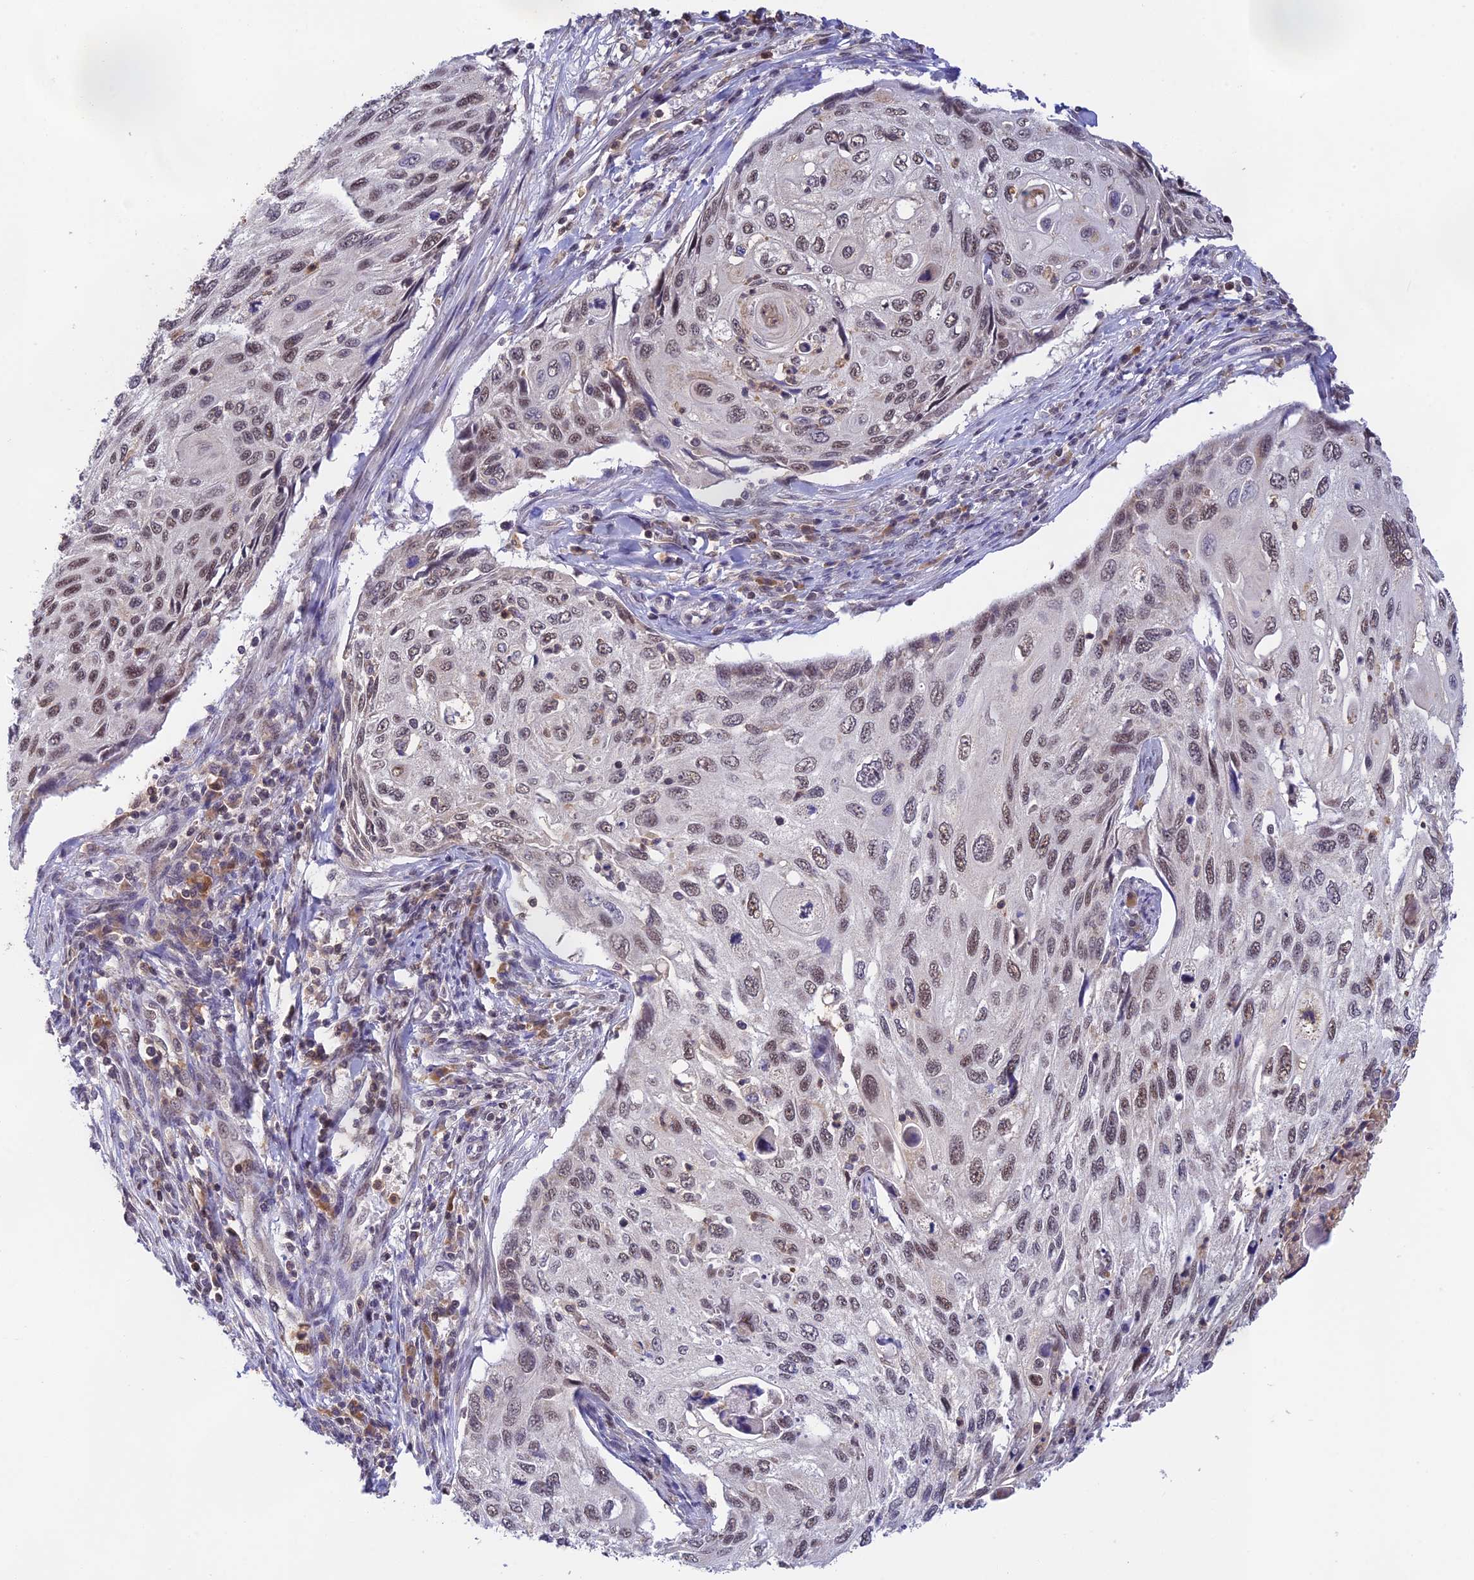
{"staining": {"intensity": "moderate", "quantity": "25%-75%", "location": "nuclear"}, "tissue": "cervical cancer", "cell_type": "Tumor cells", "image_type": "cancer", "snomed": [{"axis": "morphology", "description": "Squamous cell carcinoma, NOS"}, {"axis": "topography", "description": "Cervix"}], "caption": "Cervical cancer tissue displays moderate nuclear staining in approximately 25%-75% of tumor cells, visualized by immunohistochemistry. (Brightfield microscopy of DAB IHC at high magnification).", "gene": "PEX16", "patient": {"sex": "female", "age": 70}}